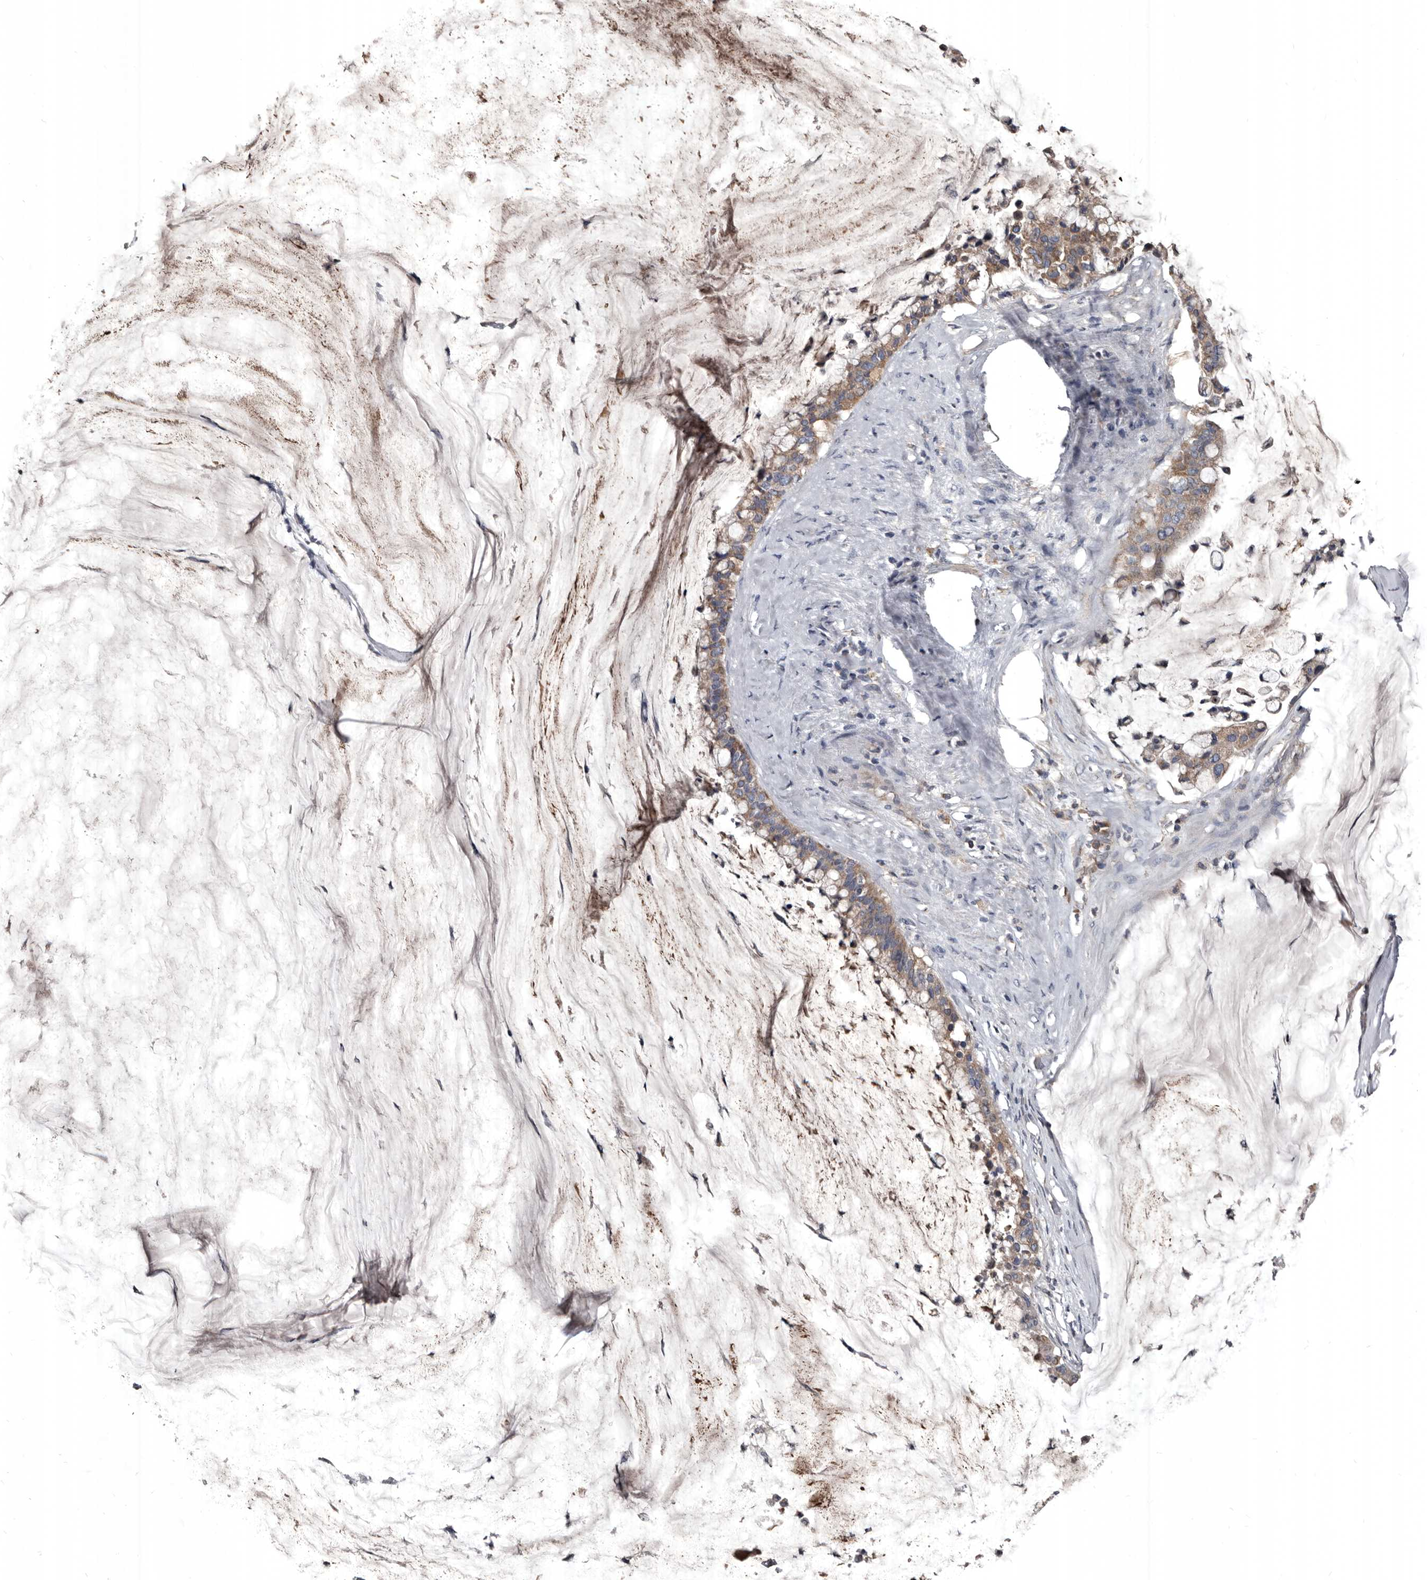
{"staining": {"intensity": "moderate", "quantity": ">75%", "location": "cytoplasmic/membranous"}, "tissue": "pancreatic cancer", "cell_type": "Tumor cells", "image_type": "cancer", "snomed": [{"axis": "morphology", "description": "Adenocarcinoma, NOS"}, {"axis": "topography", "description": "Pancreas"}], "caption": "Moderate cytoplasmic/membranous staining is seen in approximately >75% of tumor cells in pancreatic adenocarcinoma.", "gene": "GREB1", "patient": {"sex": "male", "age": 41}}